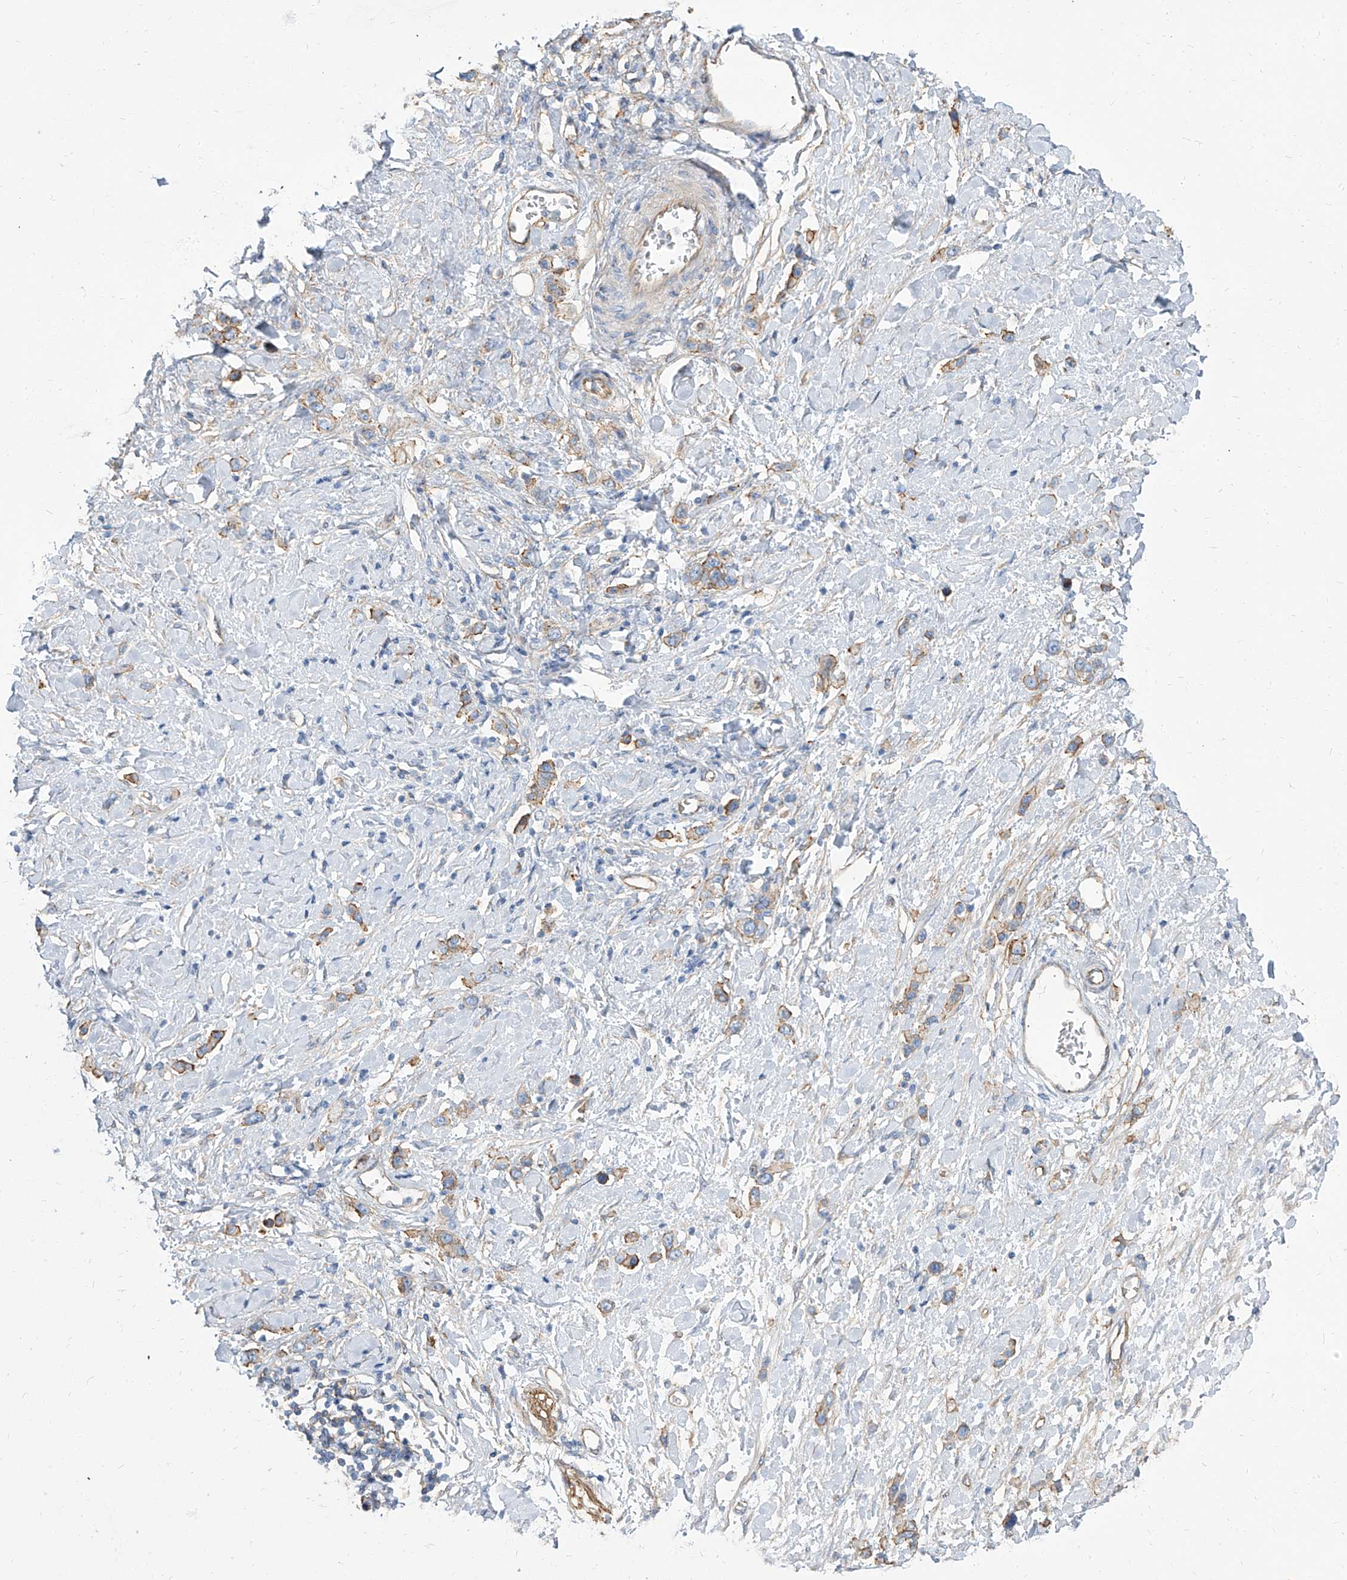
{"staining": {"intensity": "moderate", "quantity": ">75%", "location": "cytoplasmic/membranous"}, "tissue": "stomach cancer", "cell_type": "Tumor cells", "image_type": "cancer", "snomed": [{"axis": "morphology", "description": "Adenocarcinoma, NOS"}, {"axis": "topography", "description": "Stomach"}], "caption": "The immunohistochemical stain shows moderate cytoplasmic/membranous positivity in tumor cells of stomach cancer (adenocarcinoma) tissue. Nuclei are stained in blue.", "gene": "TXLNB", "patient": {"sex": "female", "age": 65}}